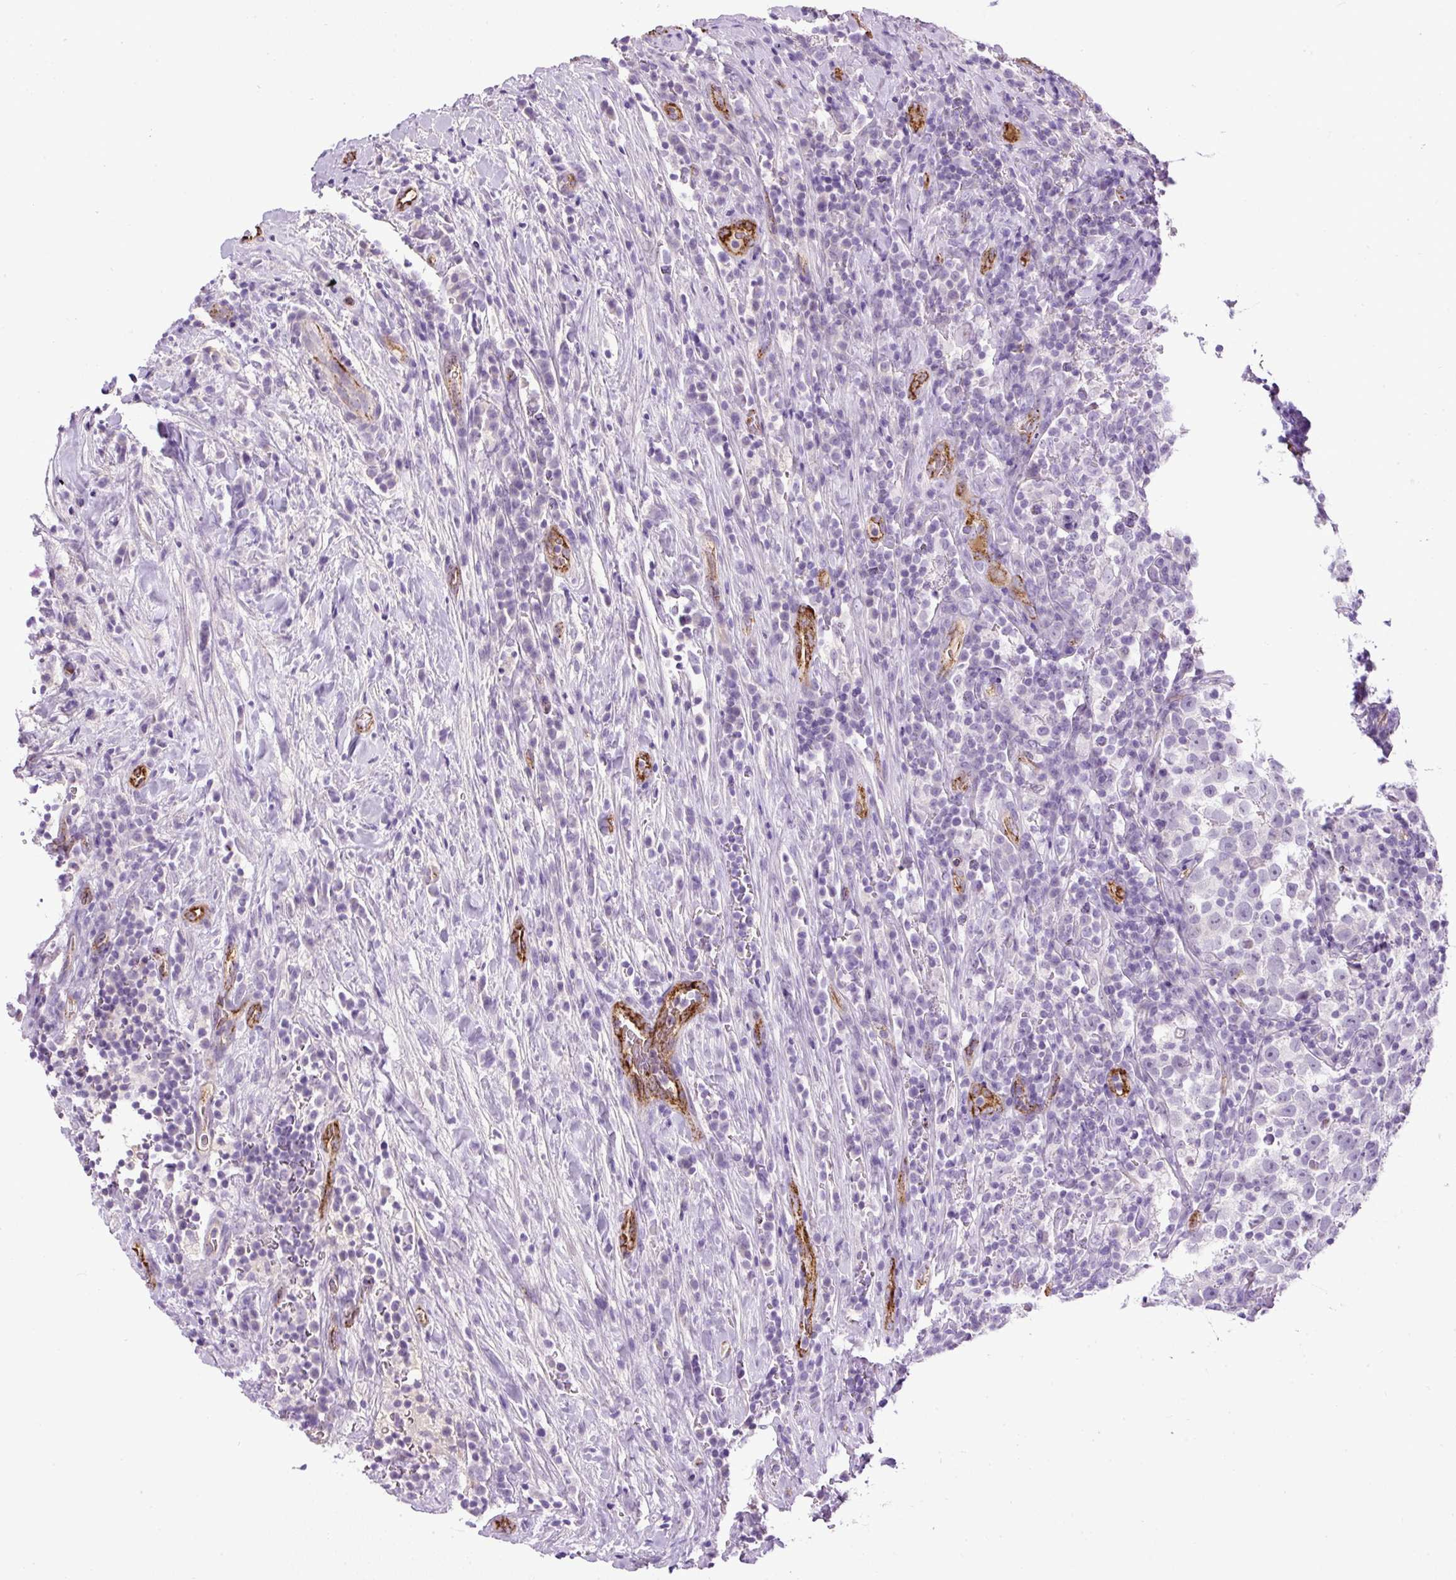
{"staining": {"intensity": "negative", "quantity": "none", "location": "none"}, "tissue": "testis cancer", "cell_type": "Tumor cells", "image_type": "cancer", "snomed": [{"axis": "morphology", "description": "Normal tissue, NOS"}, {"axis": "morphology", "description": "Seminoma, NOS"}, {"axis": "topography", "description": "Testis"}], "caption": "Tumor cells are negative for protein expression in human testis cancer.", "gene": "LEFTY2", "patient": {"sex": "male", "age": 43}}